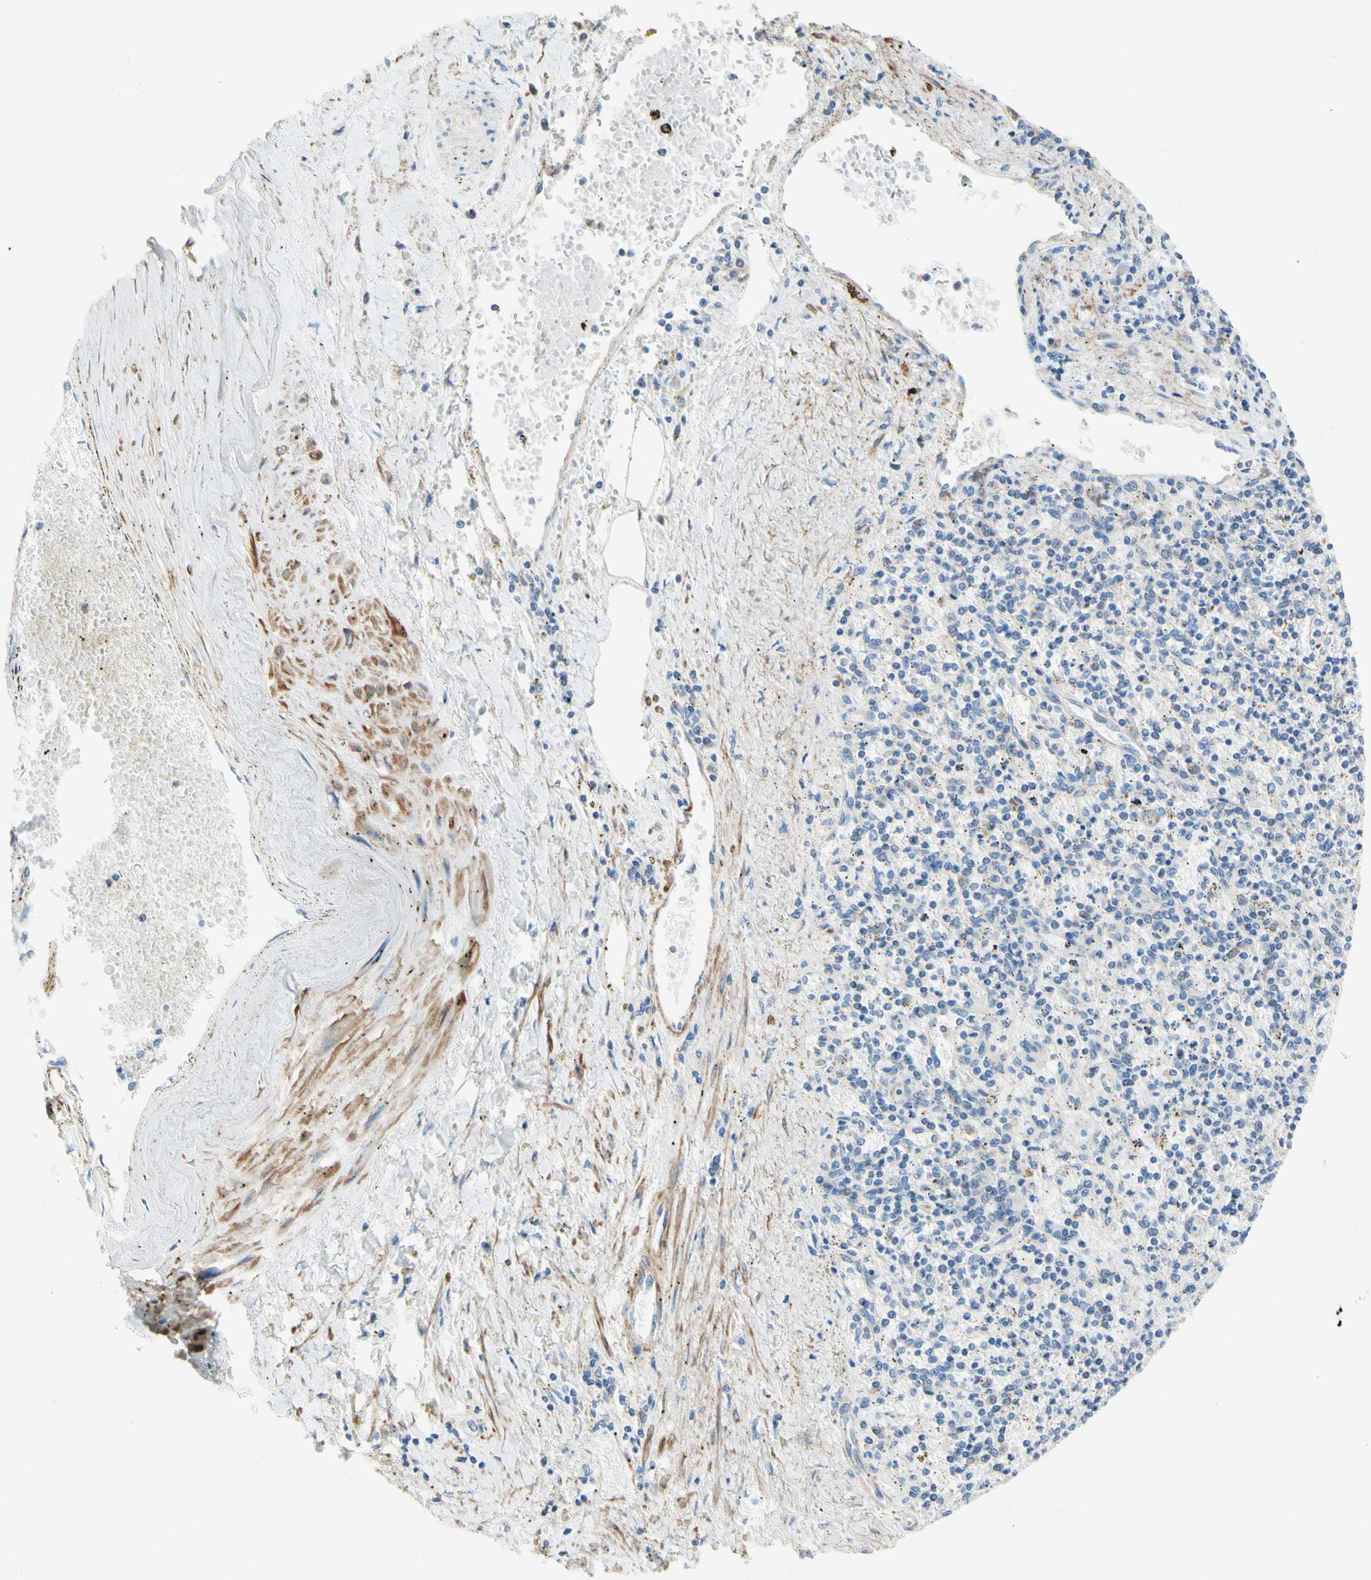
{"staining": {"intensity": "weak", "quantity": "<25%", "location": "cytoplasmic/membranous"}, "tissue": "spleen", "cell_type": "Cells in red pulp", "image_type": "normal", "snomed": [{"axis": "morphology", "description": "Normal tissue, NOS"}, {"axis": "topography", "description": "Spleen"}], "caption": "Immunohistochemistry of benign human spleen exhibits no expression in cells in red pulp.", "gene": "RETREG2", "patient": {"sex": "male", "age": 72}}